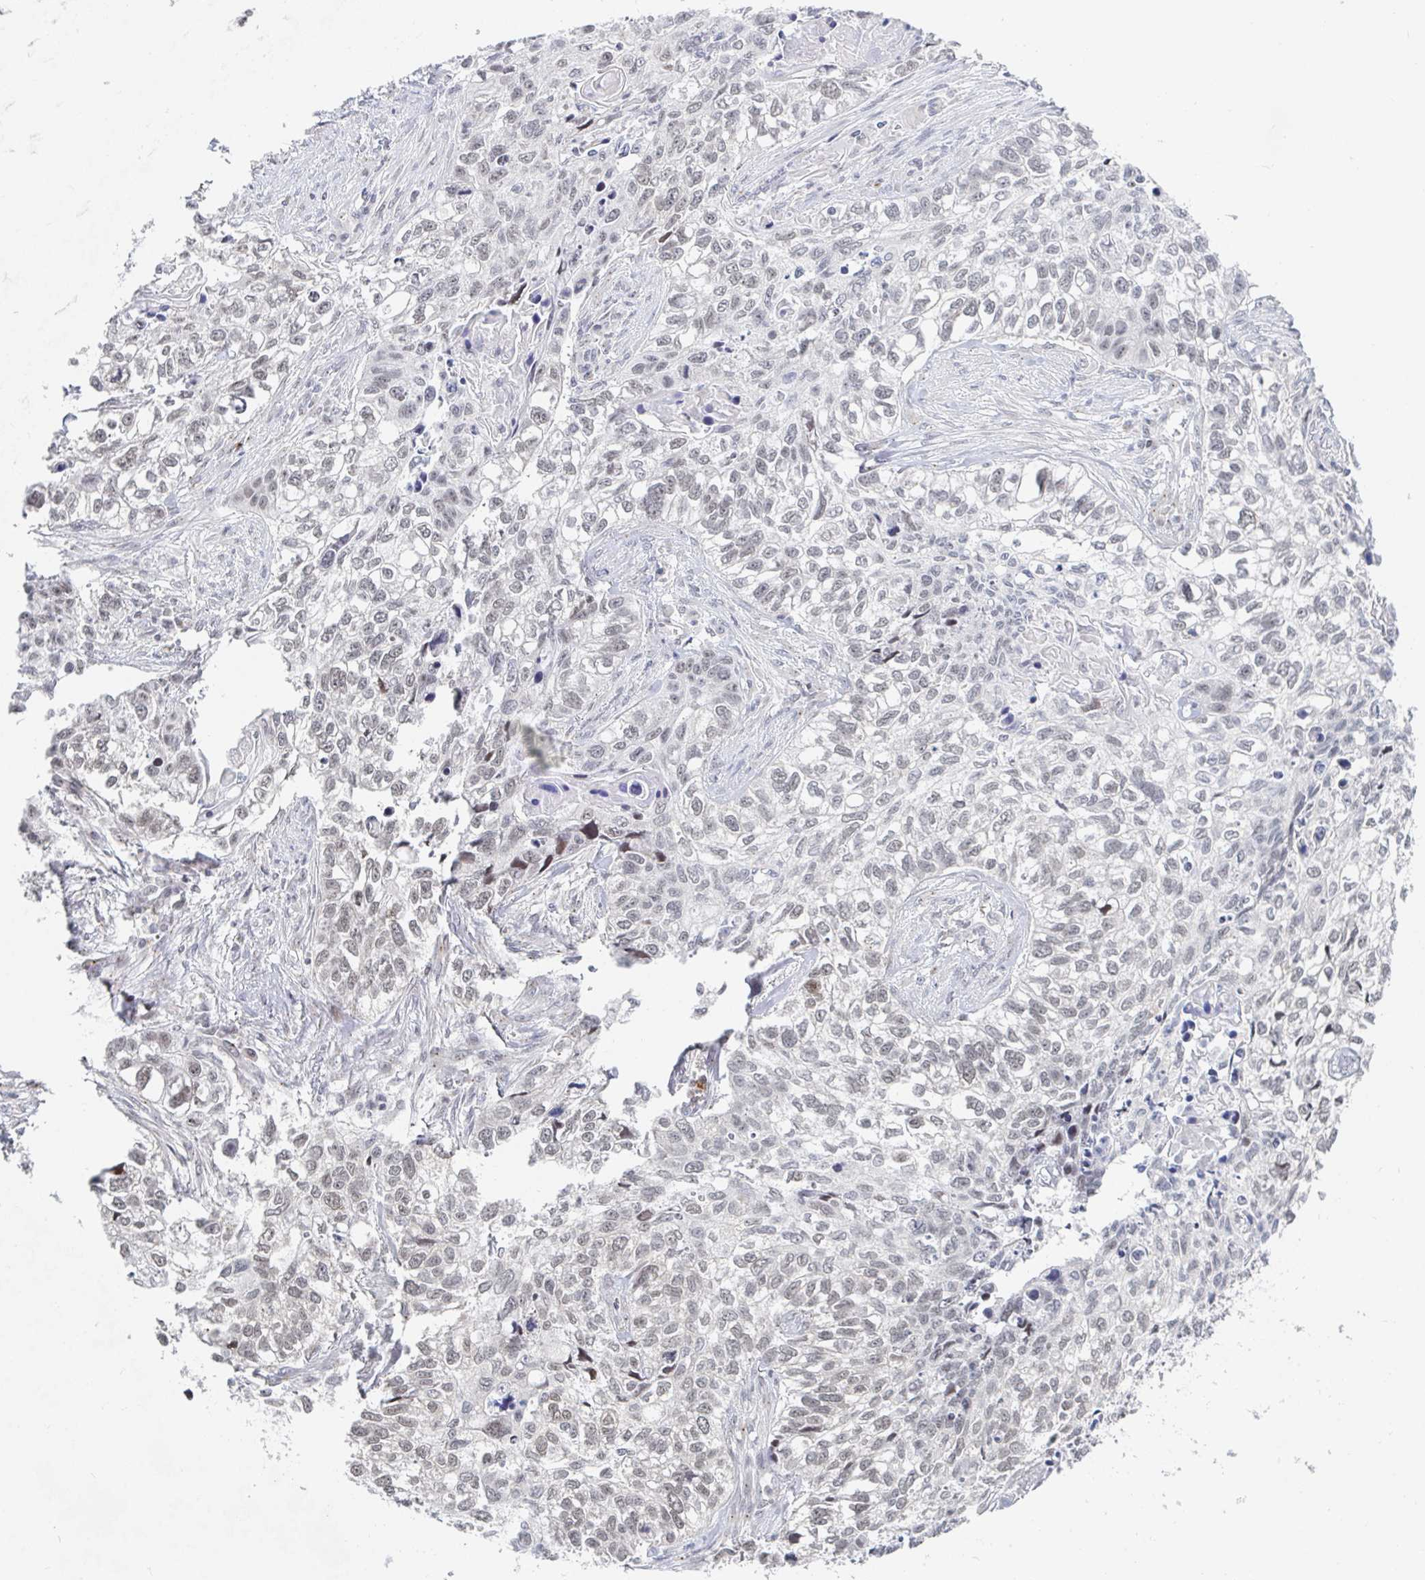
{"staining": {"intensity": "weak", "quantity": ">75%", "location": "nuclear"}, "tissue": "lung cancer", "cell_type": "Tumor cells", "image_type": "cancer", "snomed": [{"axis": "morphology", "description": "Squamous cell carcinoma, NOS"}, {"axis": "topography", "description": "Lung"}], "caption": "Immunohistochemical staining of lung cancer (squamous cell carcinoma) exhibits weak nuclear protein expression in approximately >75% of tumor cells.", "gene": "CHD2", "patient": {"sex": "male", "age": 74}}